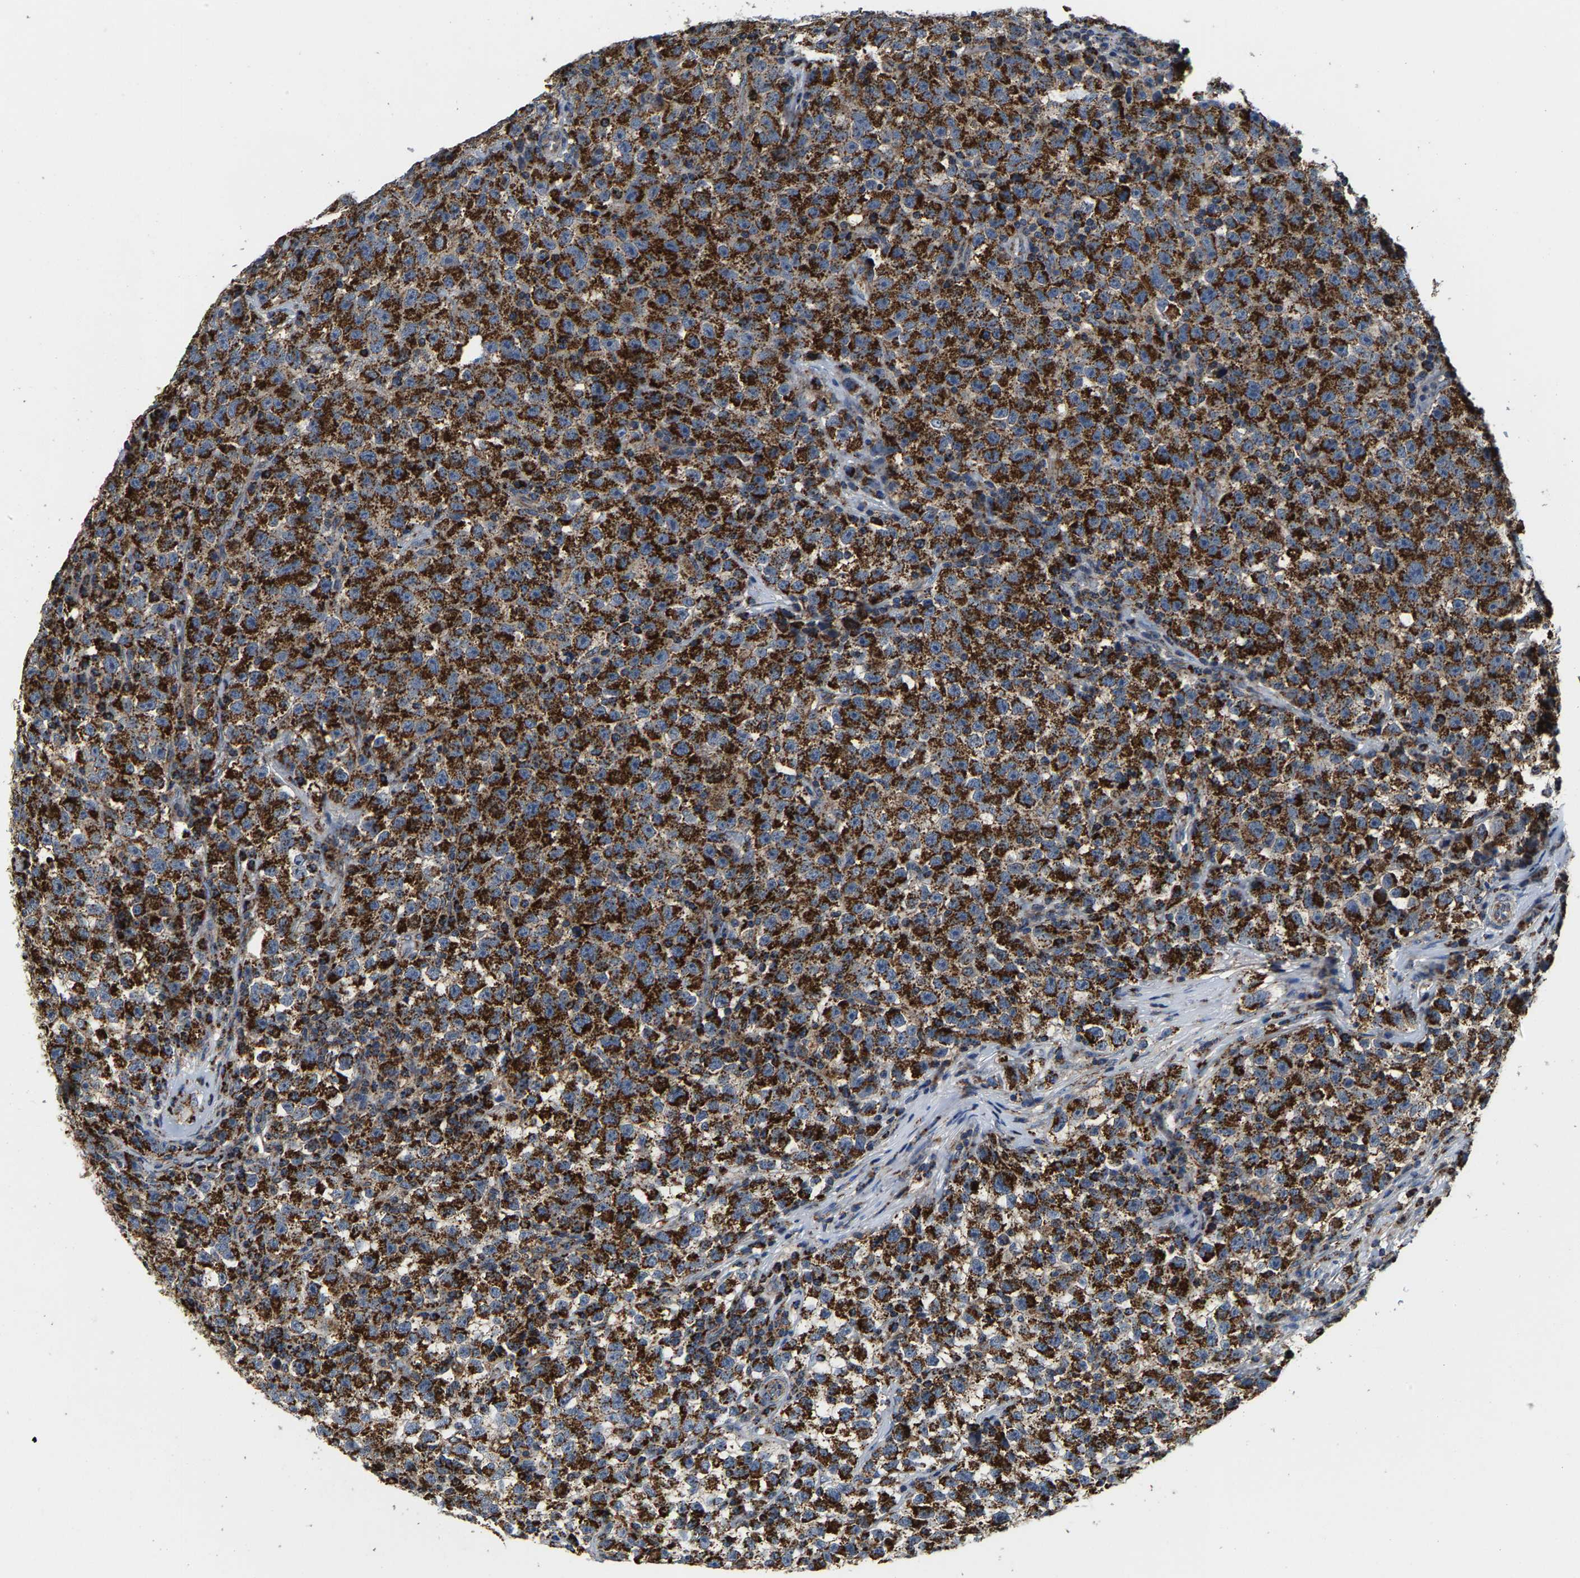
{"staining": {"intensity": "strong", "quantity": ">75%", "location": "cytoplasmic/membranous"}, "tissue": "testis cancer", "cell_type": "Tumor cells", "image_type": "cancer", "snomed": [{"axis": "morphology", "description": "Seminoma, NOS"}, {"axis": "topography", "description": "Testis"}], "caption": "Brown immunohistochemical staining in testis cancer (seminoma) demonstrates strong cytoplasmic/membranous positivity in about >75% of tumor cells.", "gene": "SHMT2", "patient": {"sex": "male", "age": 22}}